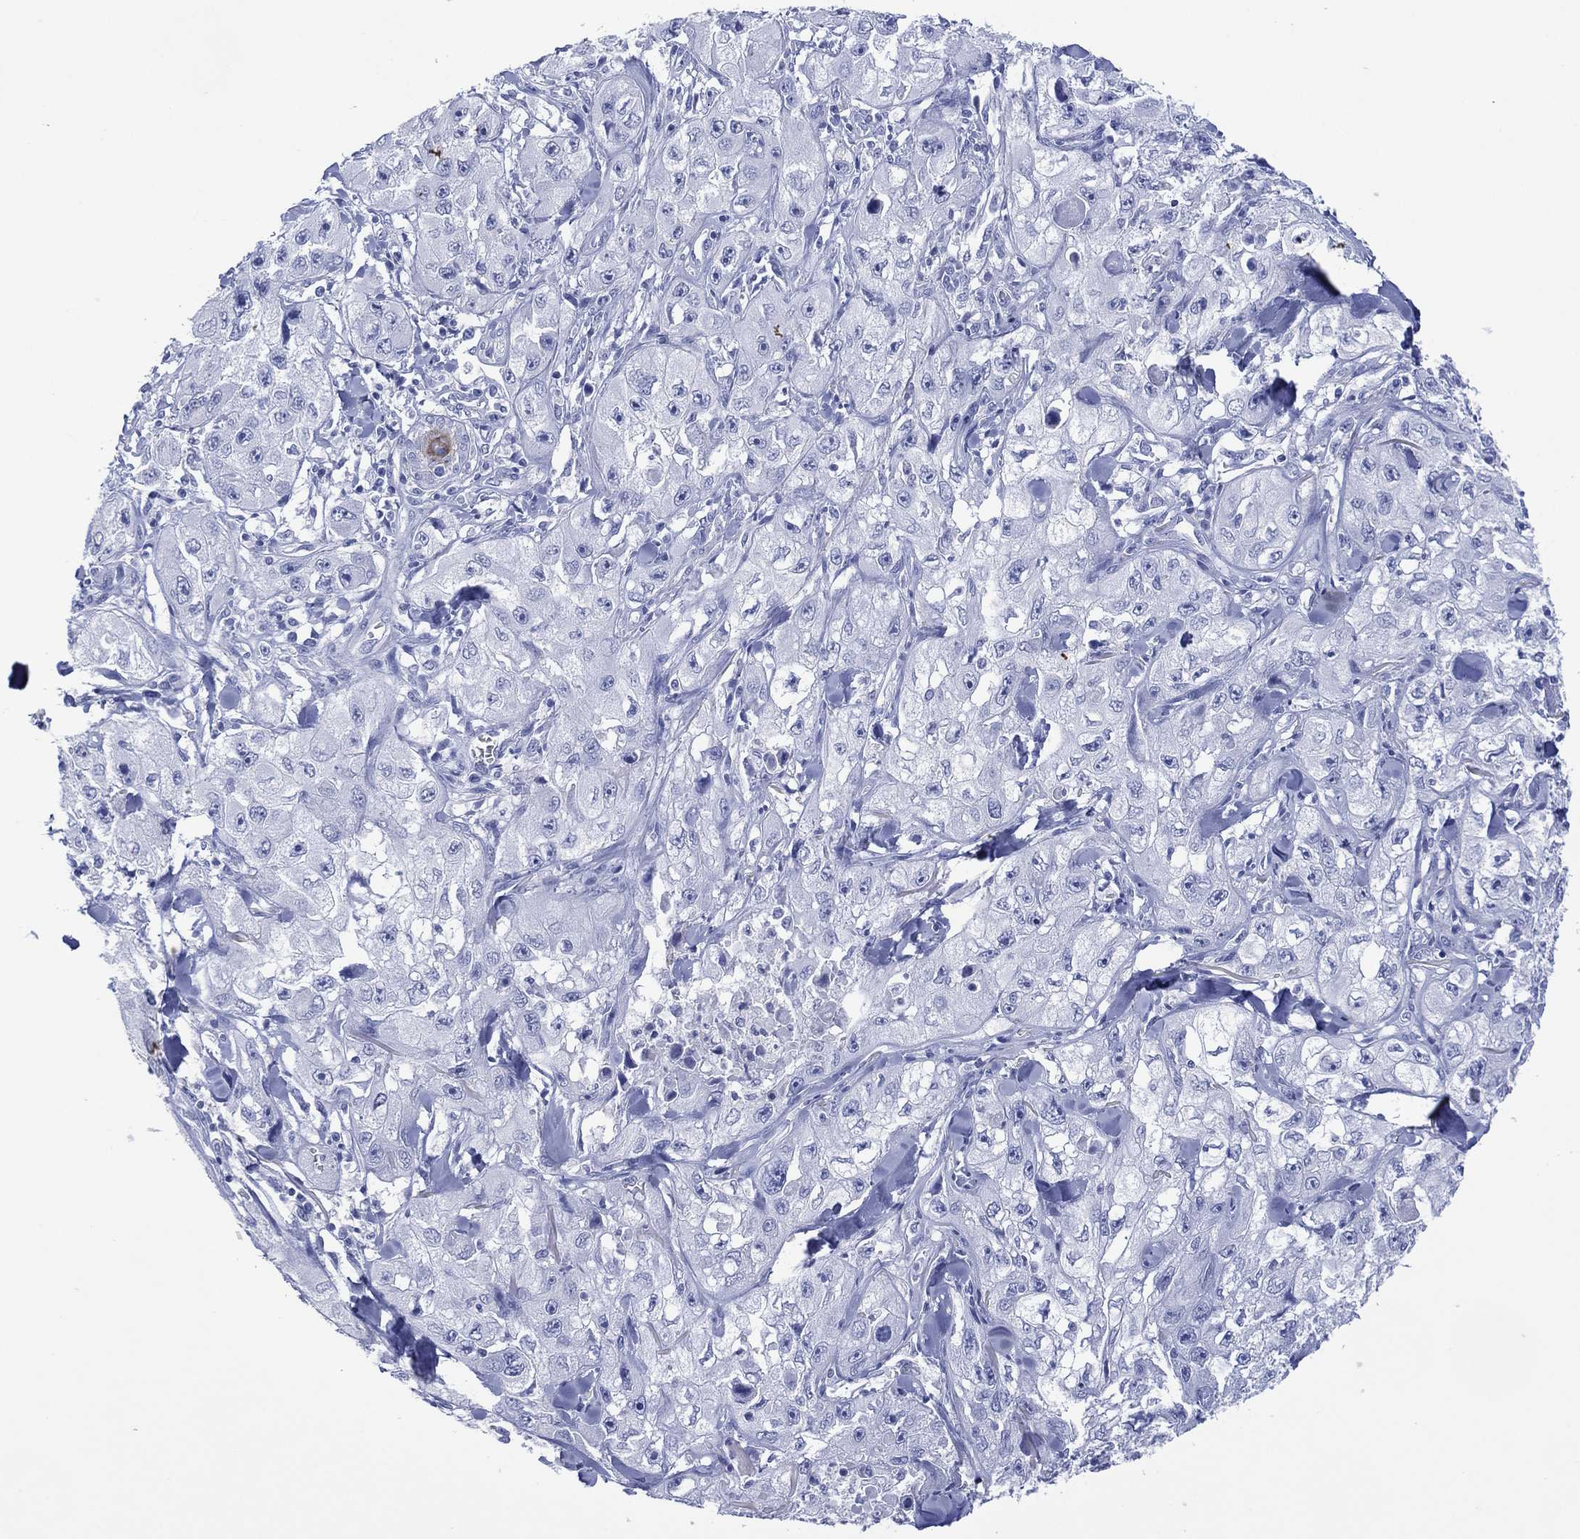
{"staining": {"intensity": "negative", "quantity": "none", "location": "none"}, "tissue": "skin cancer", "cell_type": "Tumor cells", "image_type": "cancer", "snomed": [{"axis": "morphology", "description": "Squamous cell carcinoma, NOS"}, {"axis": "topography", "description": "Skin"}, {"axis": "topography", "description": "Subcutis"}], "caption": "There is no significant expression in tumor cells of skin cancer (squamous cell carcinoma).", "gene": "DSG1", "patient": {"sex": "male", "age": 73}}